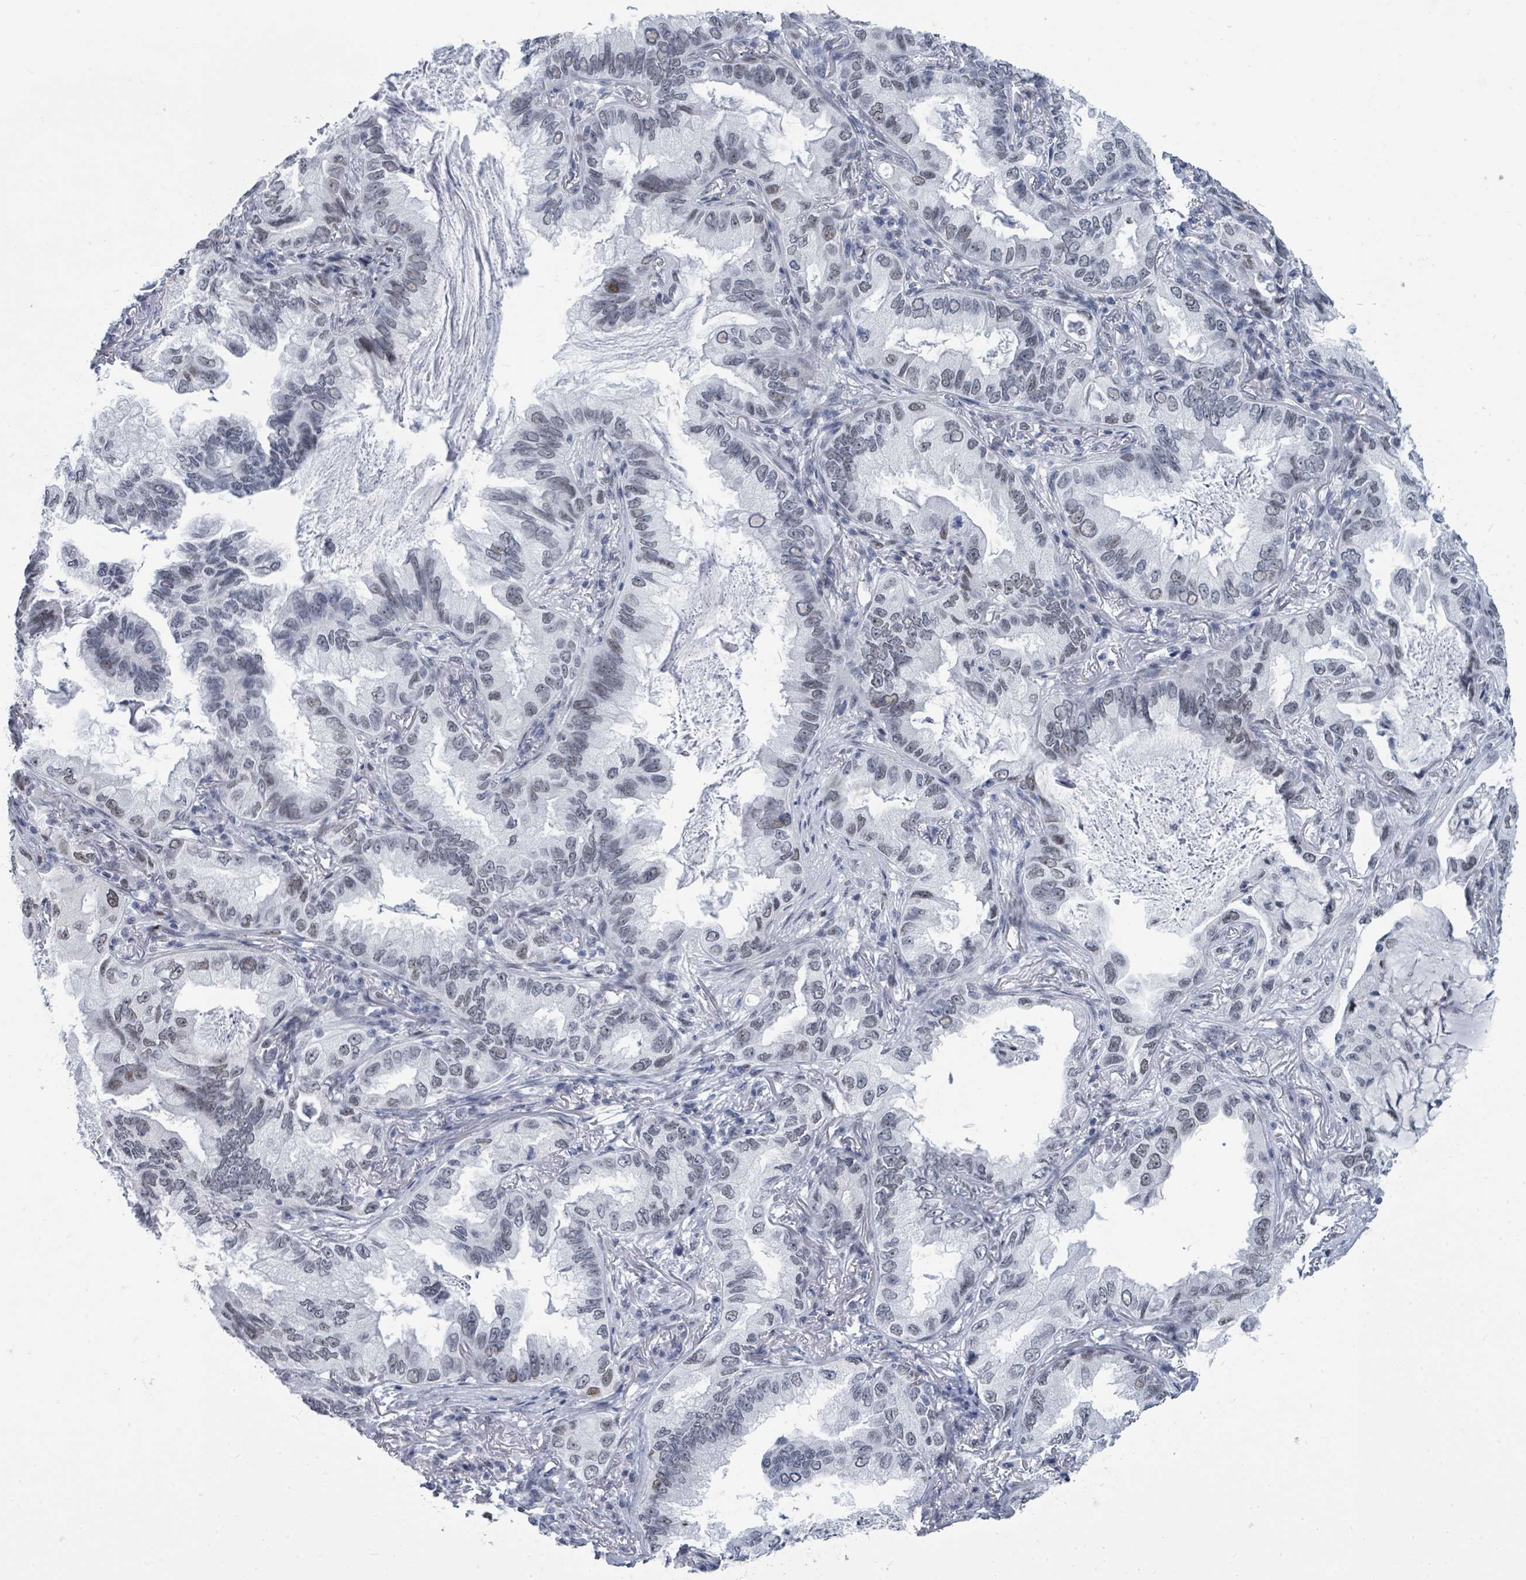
{"staining": {"intensity": "weak", "quantity": "25%-75%", "location": "nuclear"}, "tissue": "lung cancer", "cell_type": "Tumor cells", "image_type": "cancer", "snomed": [{"axis": "morphology", "description": "Adenocarcinoma, NOS"}, {"axis": "topography", "description": "Lung"}], "caption": "Protein staining by IHC shows weak nuclear staining in about 25%-75% of tumor cells in adenocarcinoma (lung).", "gene": "CT45A5", "patient": {"sex": "female", "age": 69}}